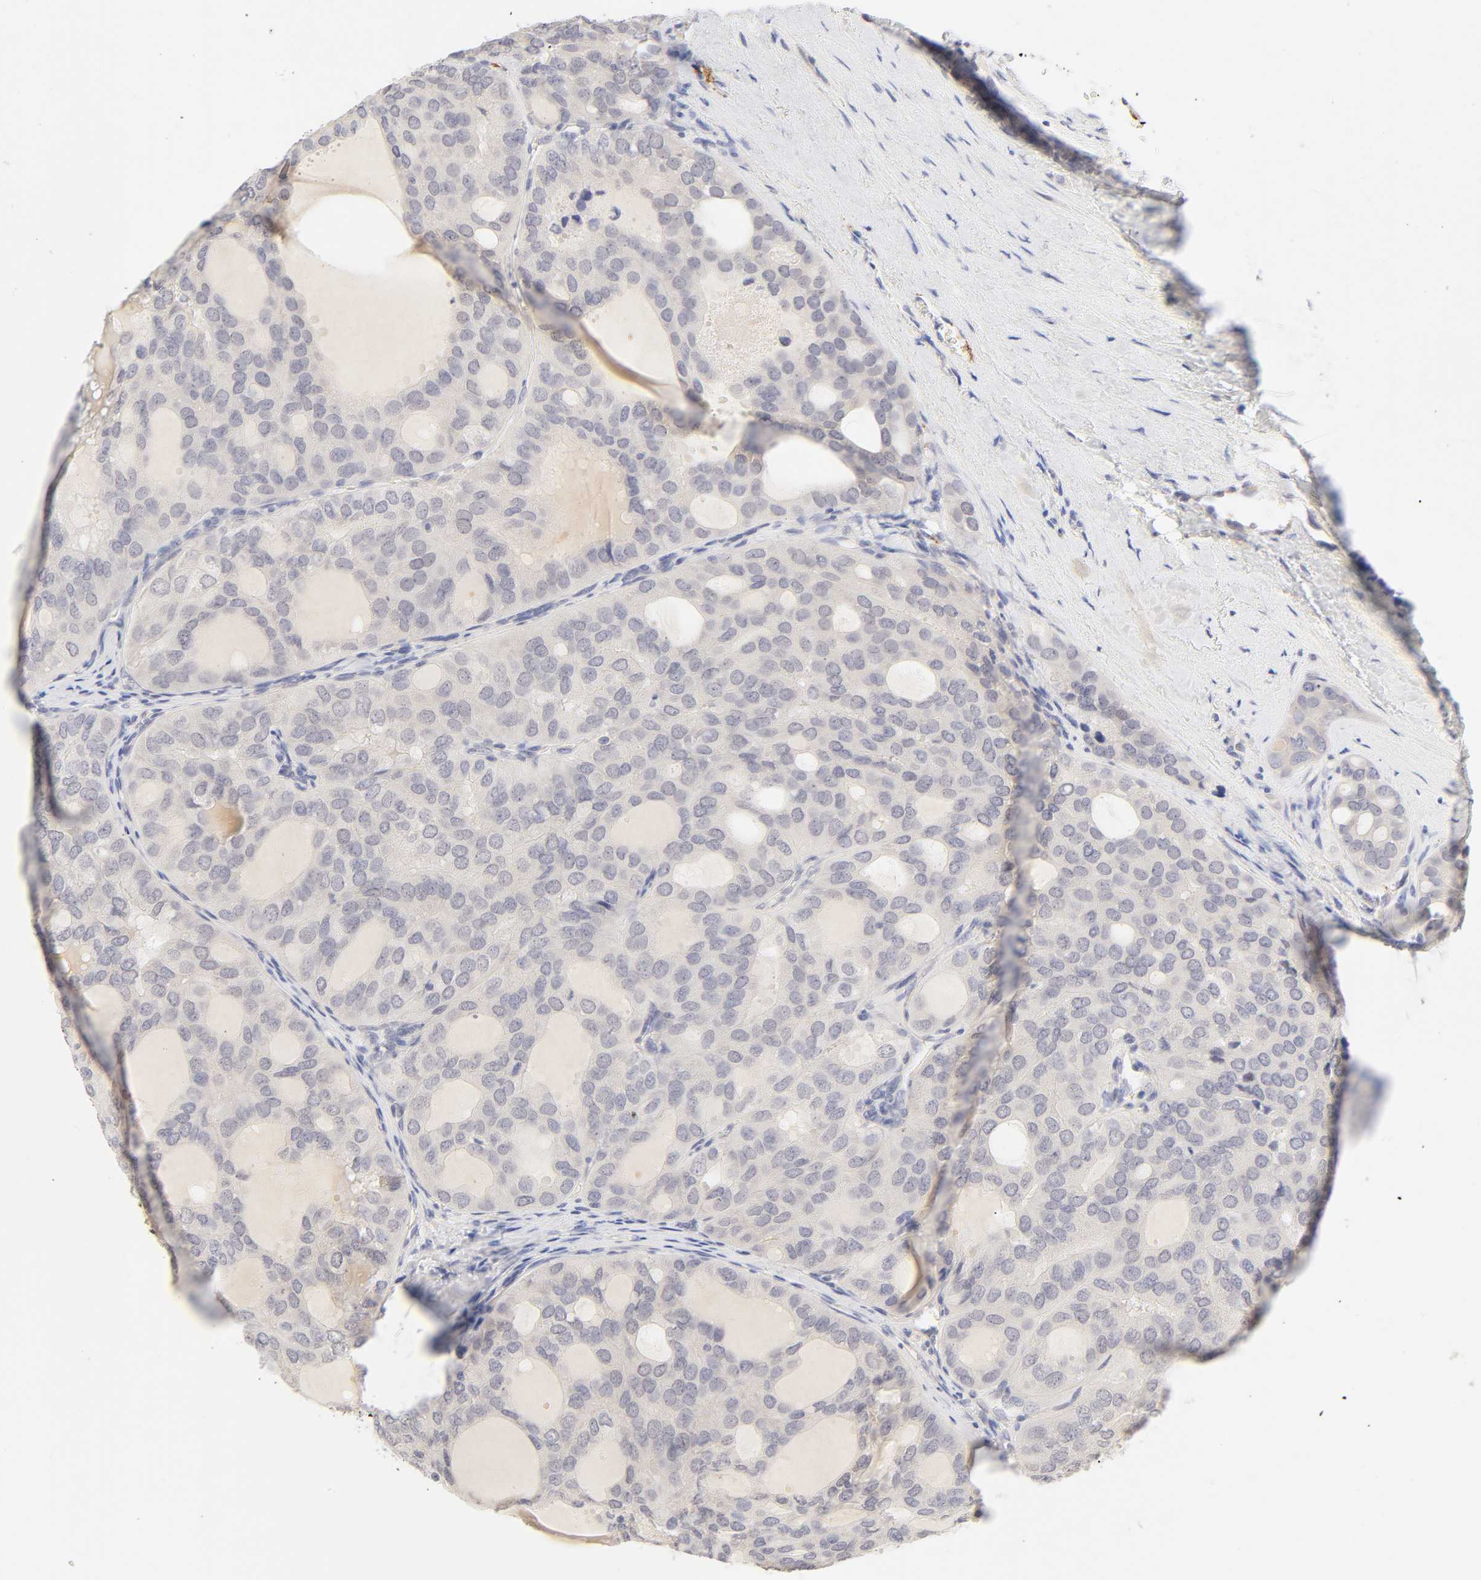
{"staining": {"intensity": "negative", "quantity": "none", "location": "none"}, "tissue": "thyroid cancer", "cell_type": "Tumor cells", "image_type": "cancer", "snomed": [{"axis": "morphology", "description": "Follicular adenoma carcinoma, NOS"}, {"axis": "topography", "description": "Thyroid gland"}], "caption": "There is no significant expression in tumor cells of thyroid follicular adenoma carcinoma.", "gene": "CYP4B1", "patient": {"sex": "male", "age": 75}}